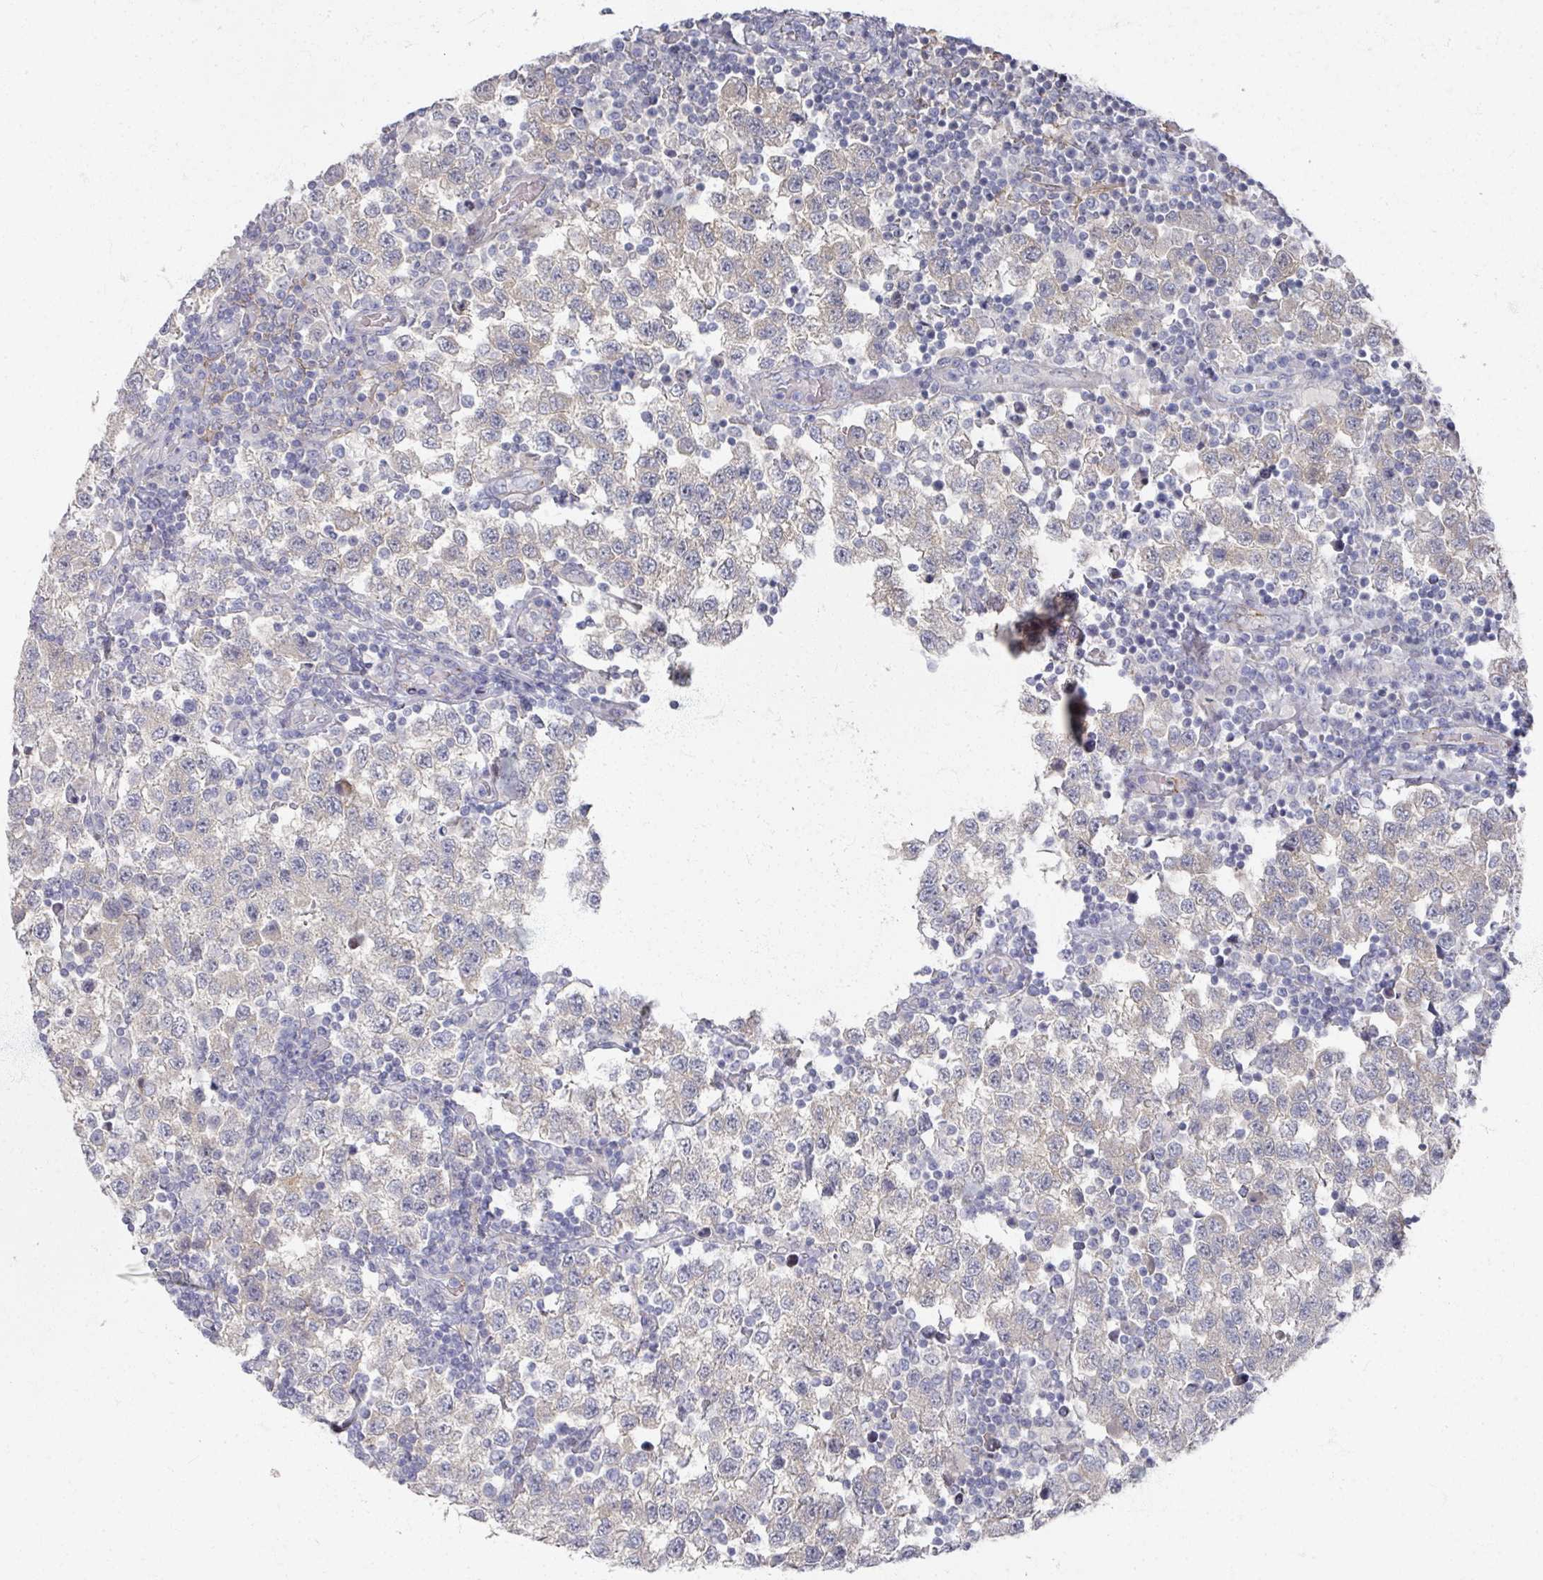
{"staining": {"intensity": "weak", "quantity": "25%-75%", "location": "cytoplasmic/membranous"}, "tissue": "testis cancer", "cell_type": "Tumor cells", "image_type": "cancer", "snomed": [{"axis": "morphology", "description": "Seminoma, NOS"}, {"axis": "topography", "description": "Testis"}], "caption": "This photomicrograph reveals IHC staining of seminoma (testis), with low weak cytoplasmic/membranous staining in about 25%-75% of tumor cells.", "gene": "TTYH3", "patient": {"sex": "male", "age": 34}}